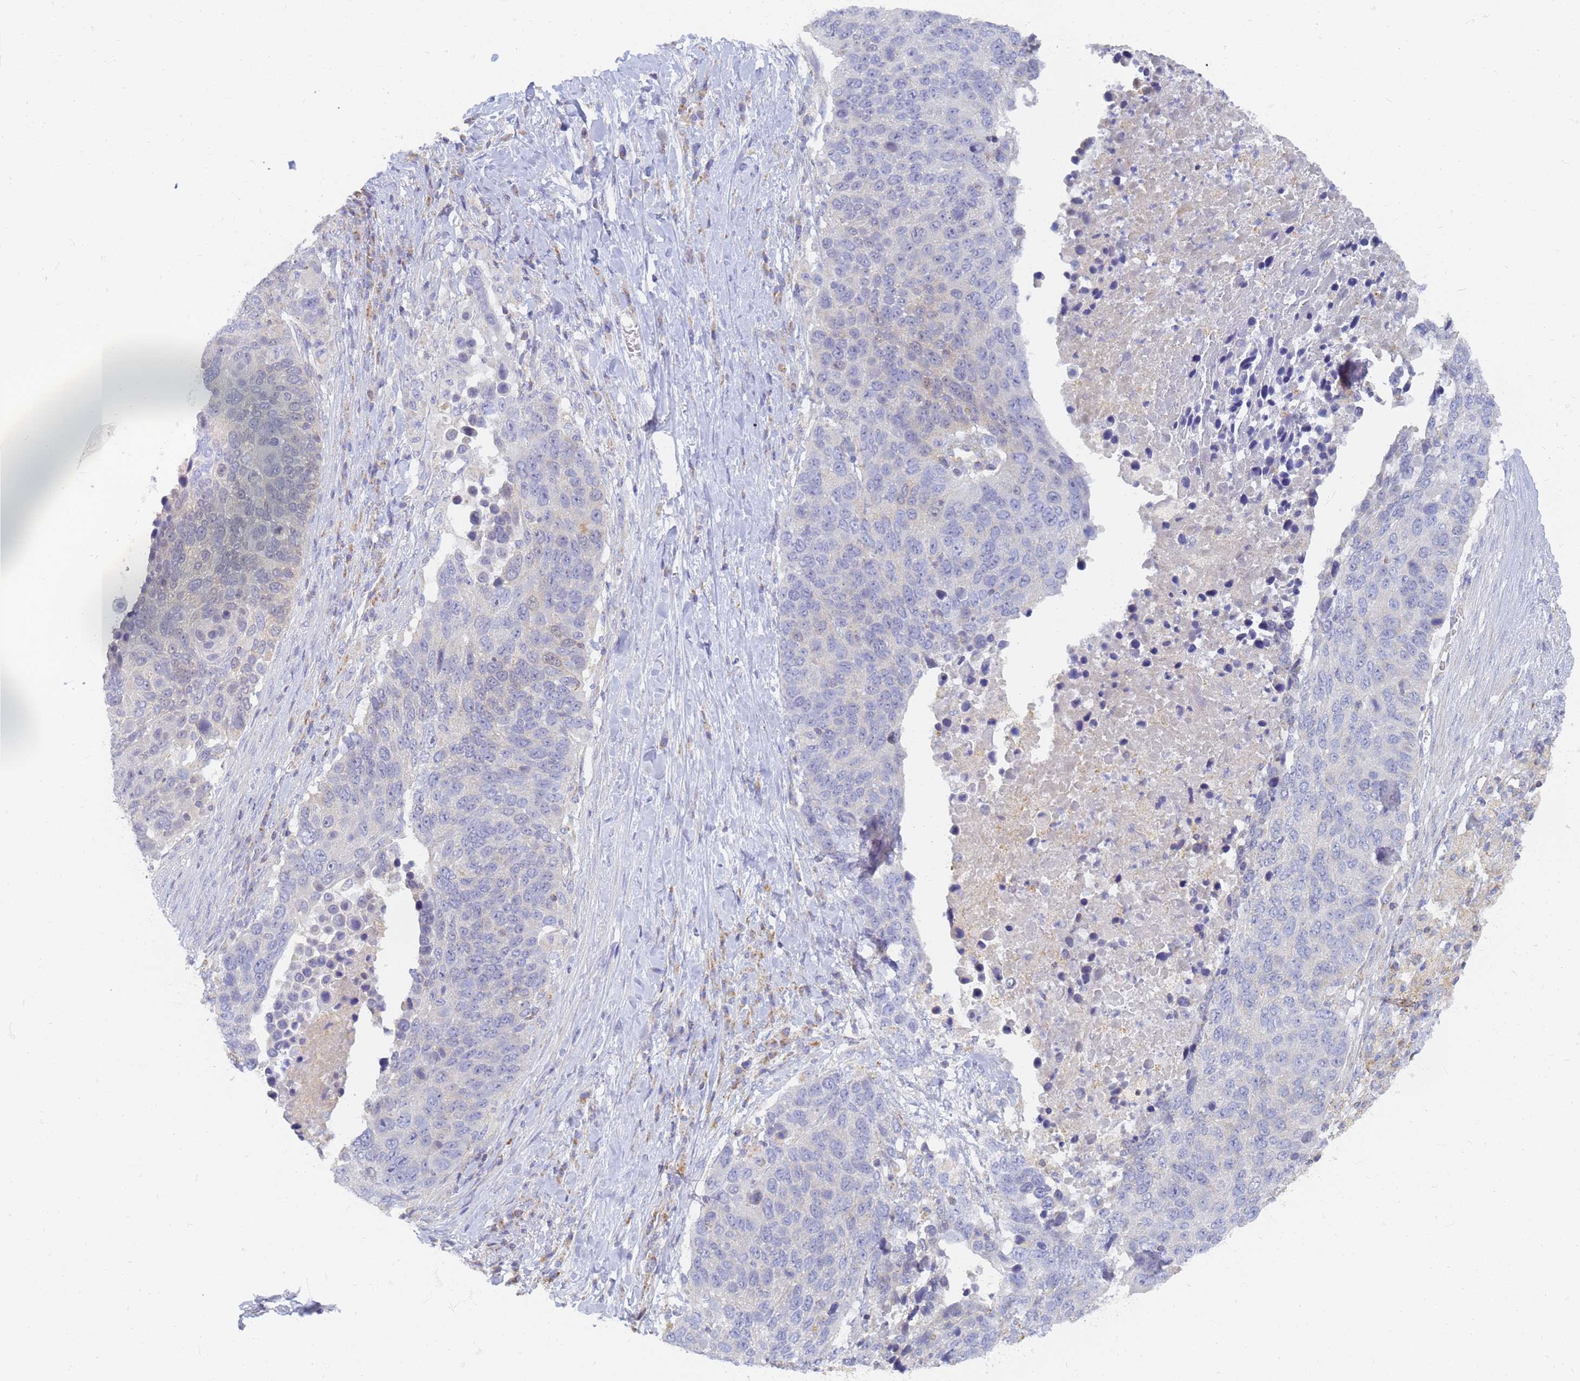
{"staining": {"intensity": "negative", "quantity": "none", "location": "none"}, "tissue": "lung cancer", "cell_type": "Tumor cells", "image_type": "cancer", "snomed": [{"axis": "morphology", "description": "Normal tissue, NOS"}, {"axis": "morphology", "description": "Squamous cell carcinoma, NOS"}, {"axis": "topography", "description": "Lymph node"}, {"axis": "topography", "description": "Lung"}], "caption": "DAB immunohistochemical staining of human lung squamous cell carcinoma exhibits no significant positivity in tumor cells.", "gene": "UTP23", "patient": {"sex": "male", "age": 66}}